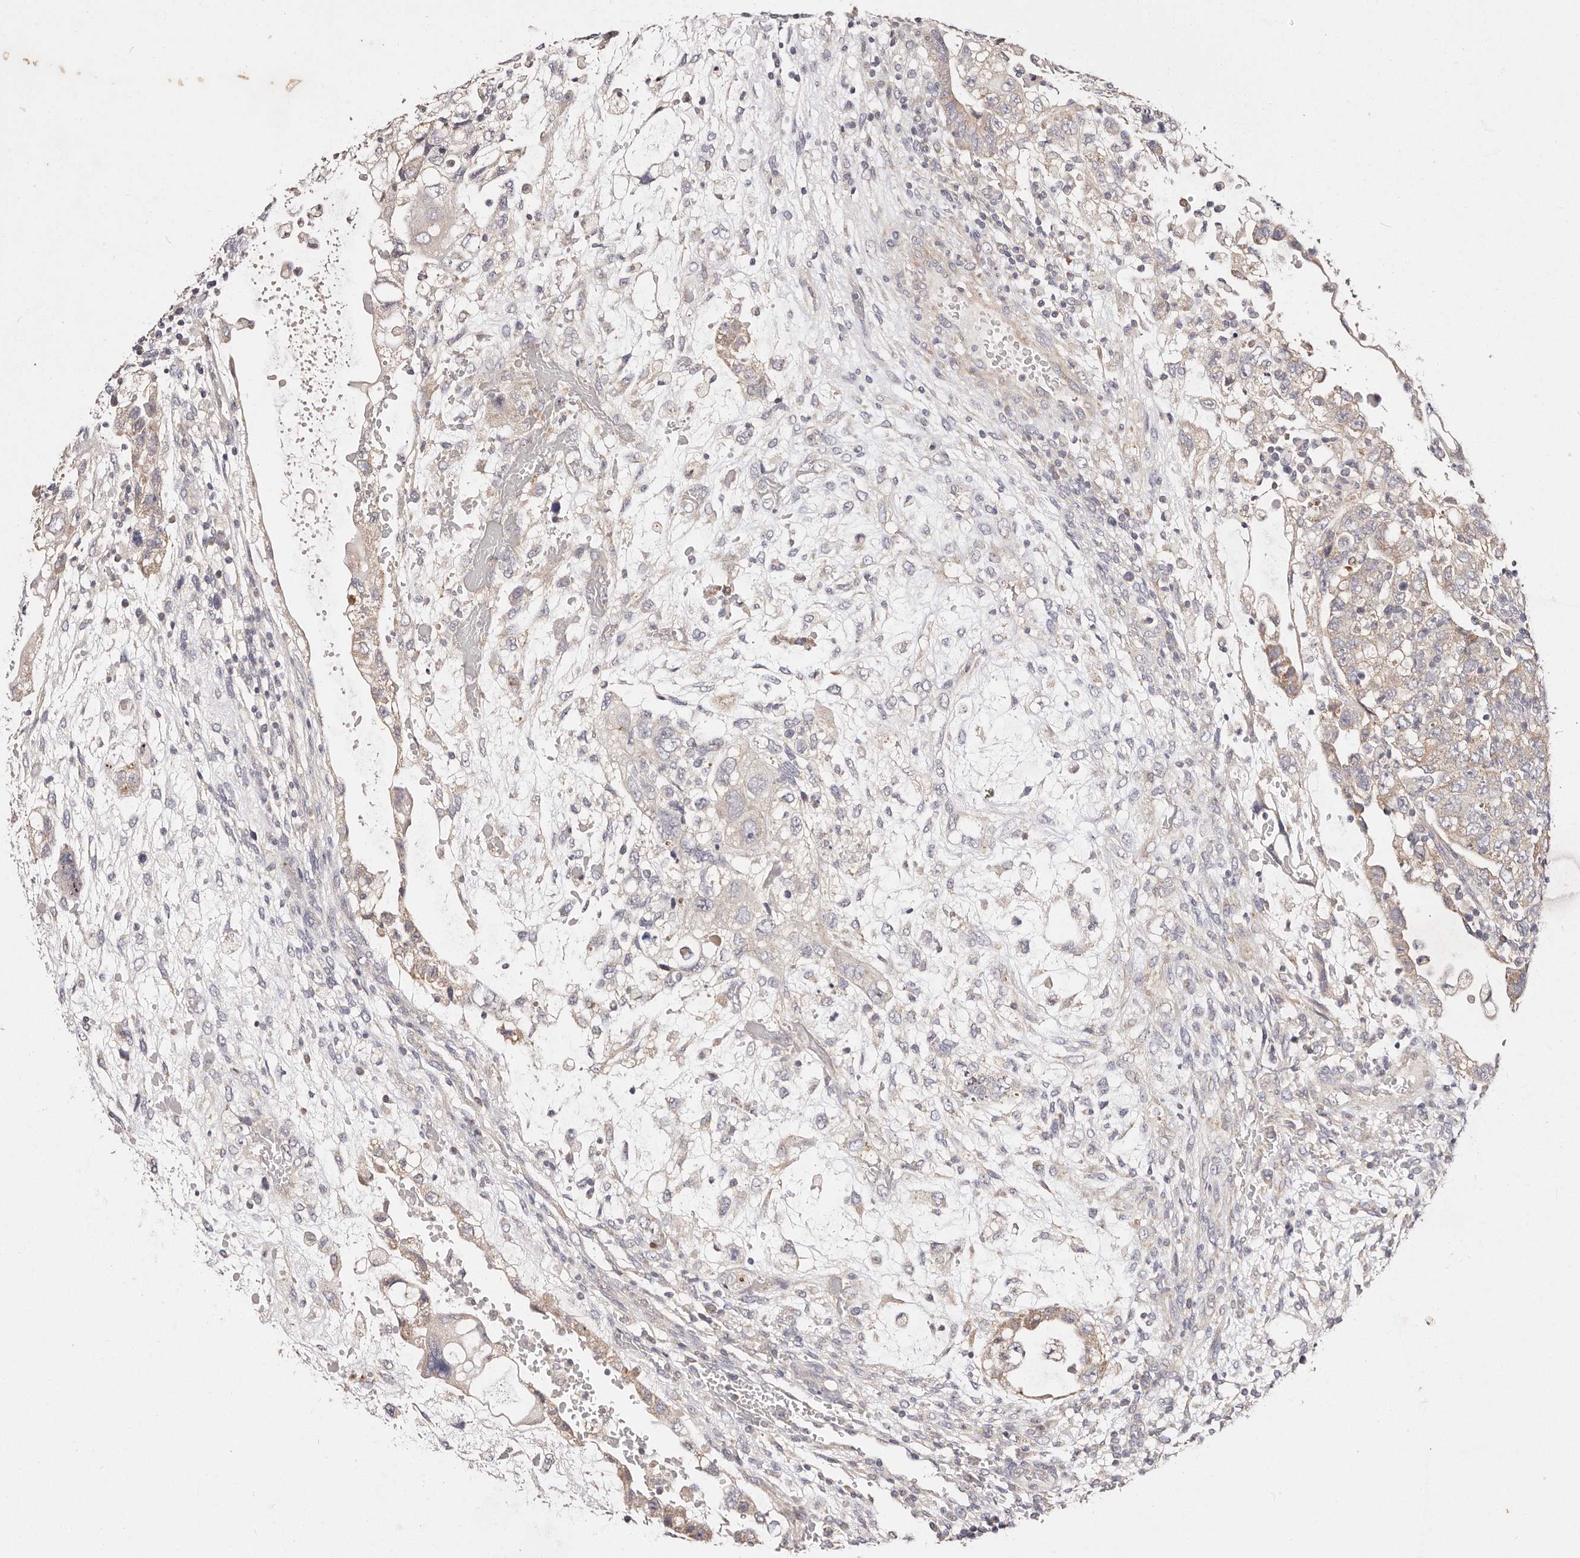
{"staining": {"intensity": "negative", "quantity": "none", "location": "none"}, "tissue": "testis cancer", "cell_type": "Tumor cells", "image_type": "cancer", "snomed": [{"axis": "morphology", "description": "Carcinoma, Embryonal, NOS"}, {"axis": "topography", "description": "Testis"}], "caption": "The immunohistochemistry photomicrograph has no significant staining in tumor cells of testis embryonal carcinoma tissue.", "gene": "VIPAS39", "patient": {"sex": "male", "age": 36}}